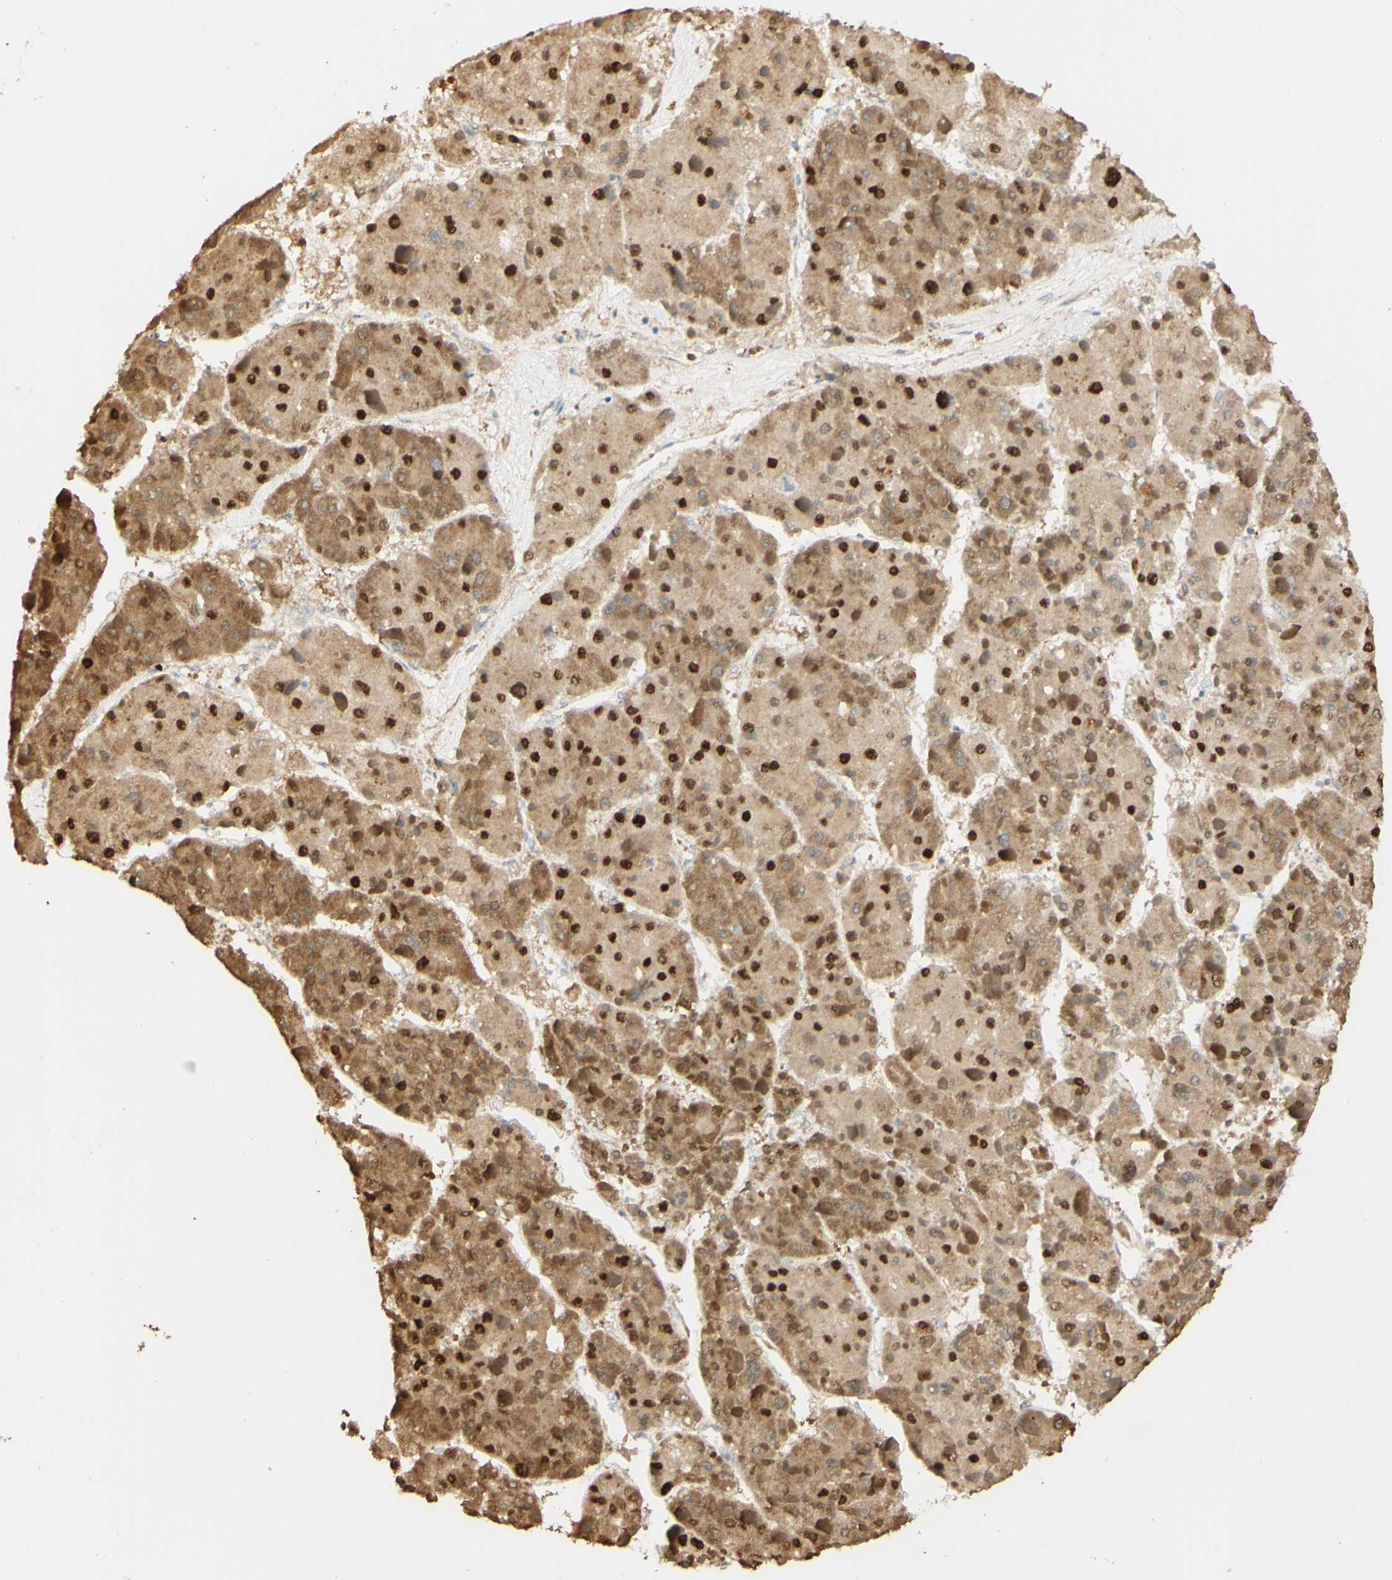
{"staining": {"intensity": "strong", "quantity": ">75%", "location": "cytoplasmic/membranous,nuclear"}, "tissue": "liver cancer", "cell_type": "Tumor cells", "image_type": "cancer", "snomed": [{"axis": "morphology", "description": "Carcinoma, Hepatocellular, NOS"}, {"axis": "topography", "description": "Liver"}], "caption": "A micrograph of liver cancer stained for a protein exhibits strong cytoplasmic/membranous and nuclear brown staining in tumor cells. The protein of interest is stained brown, and the nuclei are stained in blue (DAB (3,3'-diaminobenzidine) IHC with brightfield microscopy, high magnification).", "gene": "MAP3K4", "patient": {"sex": "female", "age": 73}}